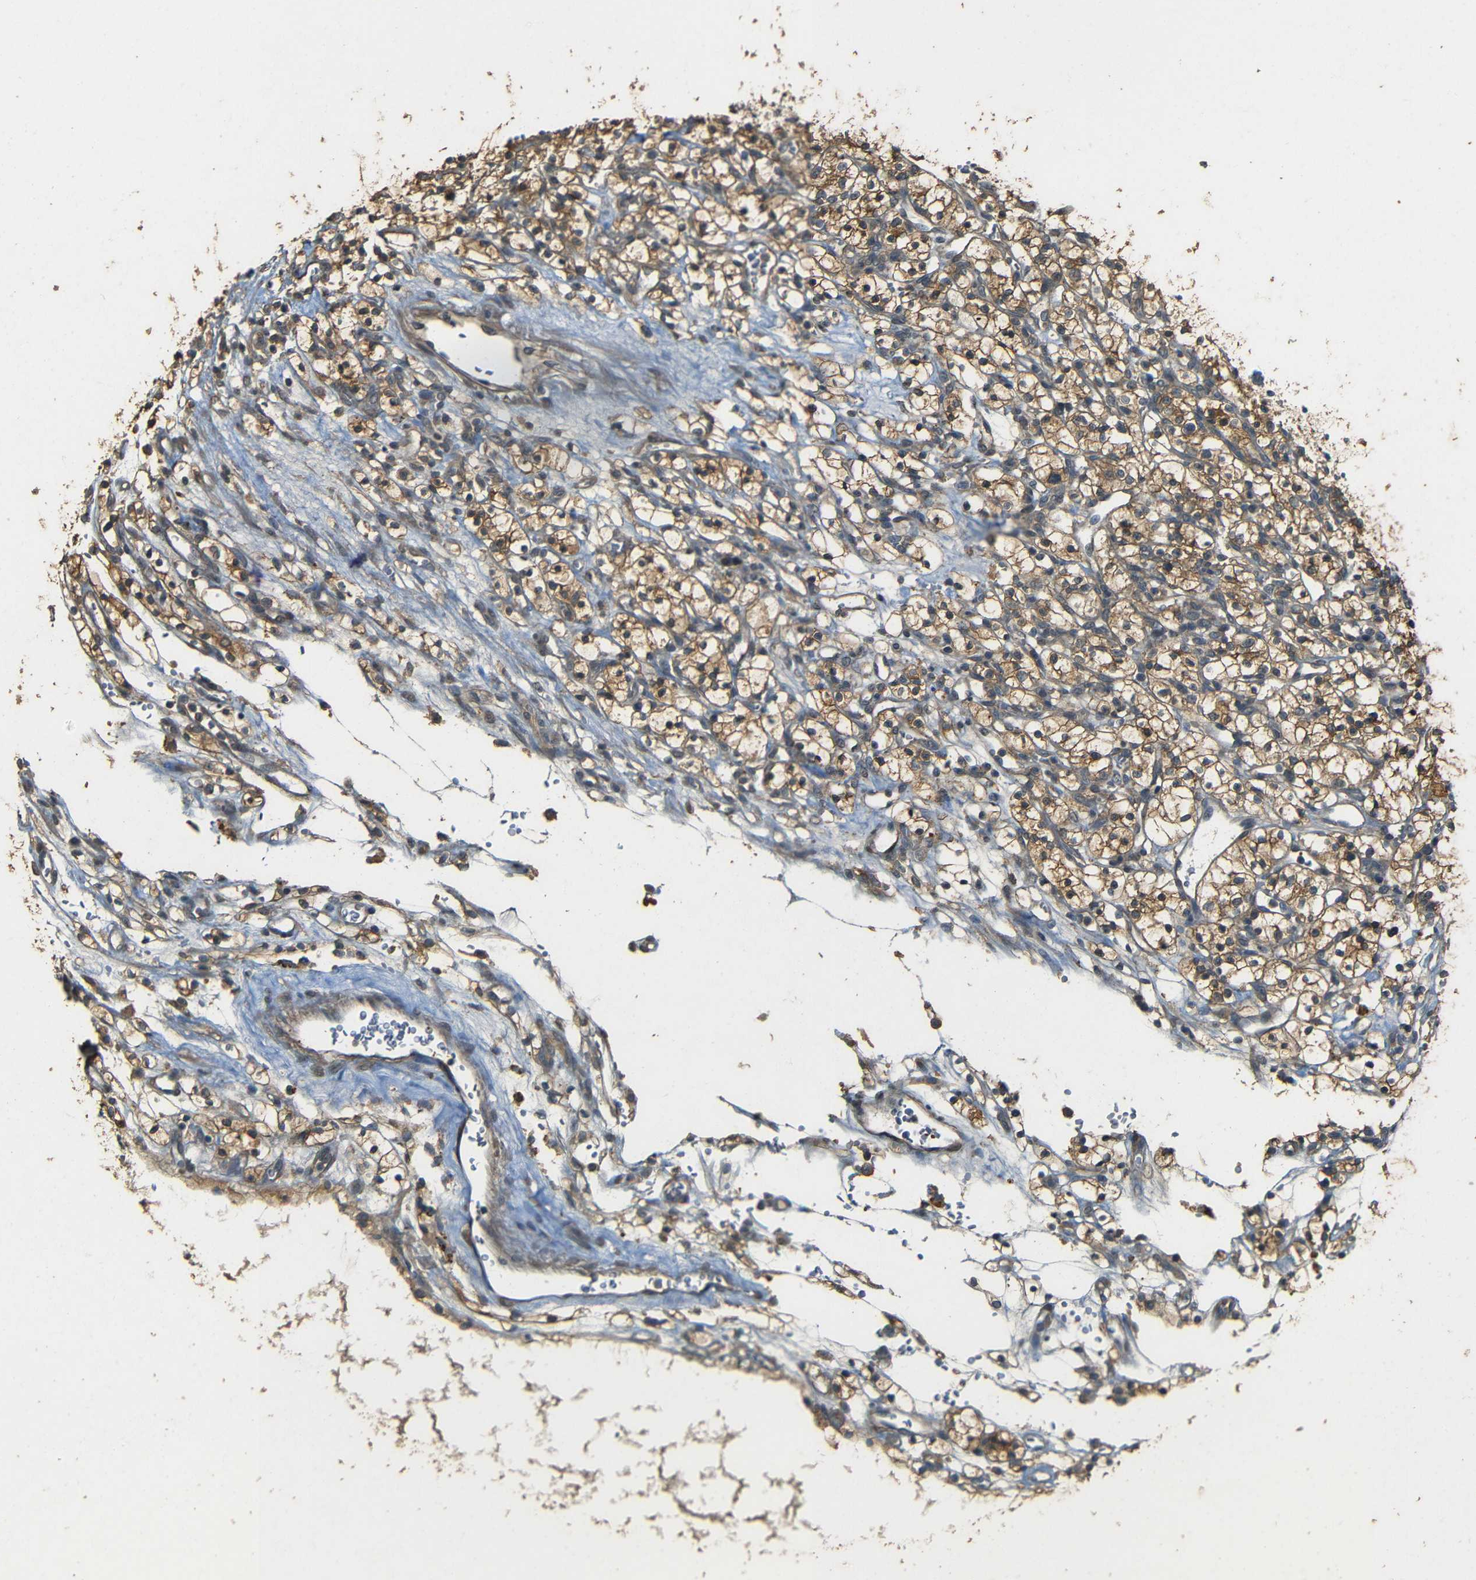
{"staining": {"intensity": "moderate", "quantity": ">75%", "location": "cytoplasmic/membranous"}, "tissue": "renal cancer", "cell_type": "Tumor cells", "image_type": "cancer", "snomed": [{"axis": "morphology", "description": "Adenocarcinoma, NOS"}, {"axis": "topography", "description": "Kidney"}], "caption": "Renal adenocarcinoma tissue reveals moderate cytoplasmic/membranous expression in about >75% of tumor cells", "gene": "PDE5A", "patient": {"sex": "female", "age": 57}}